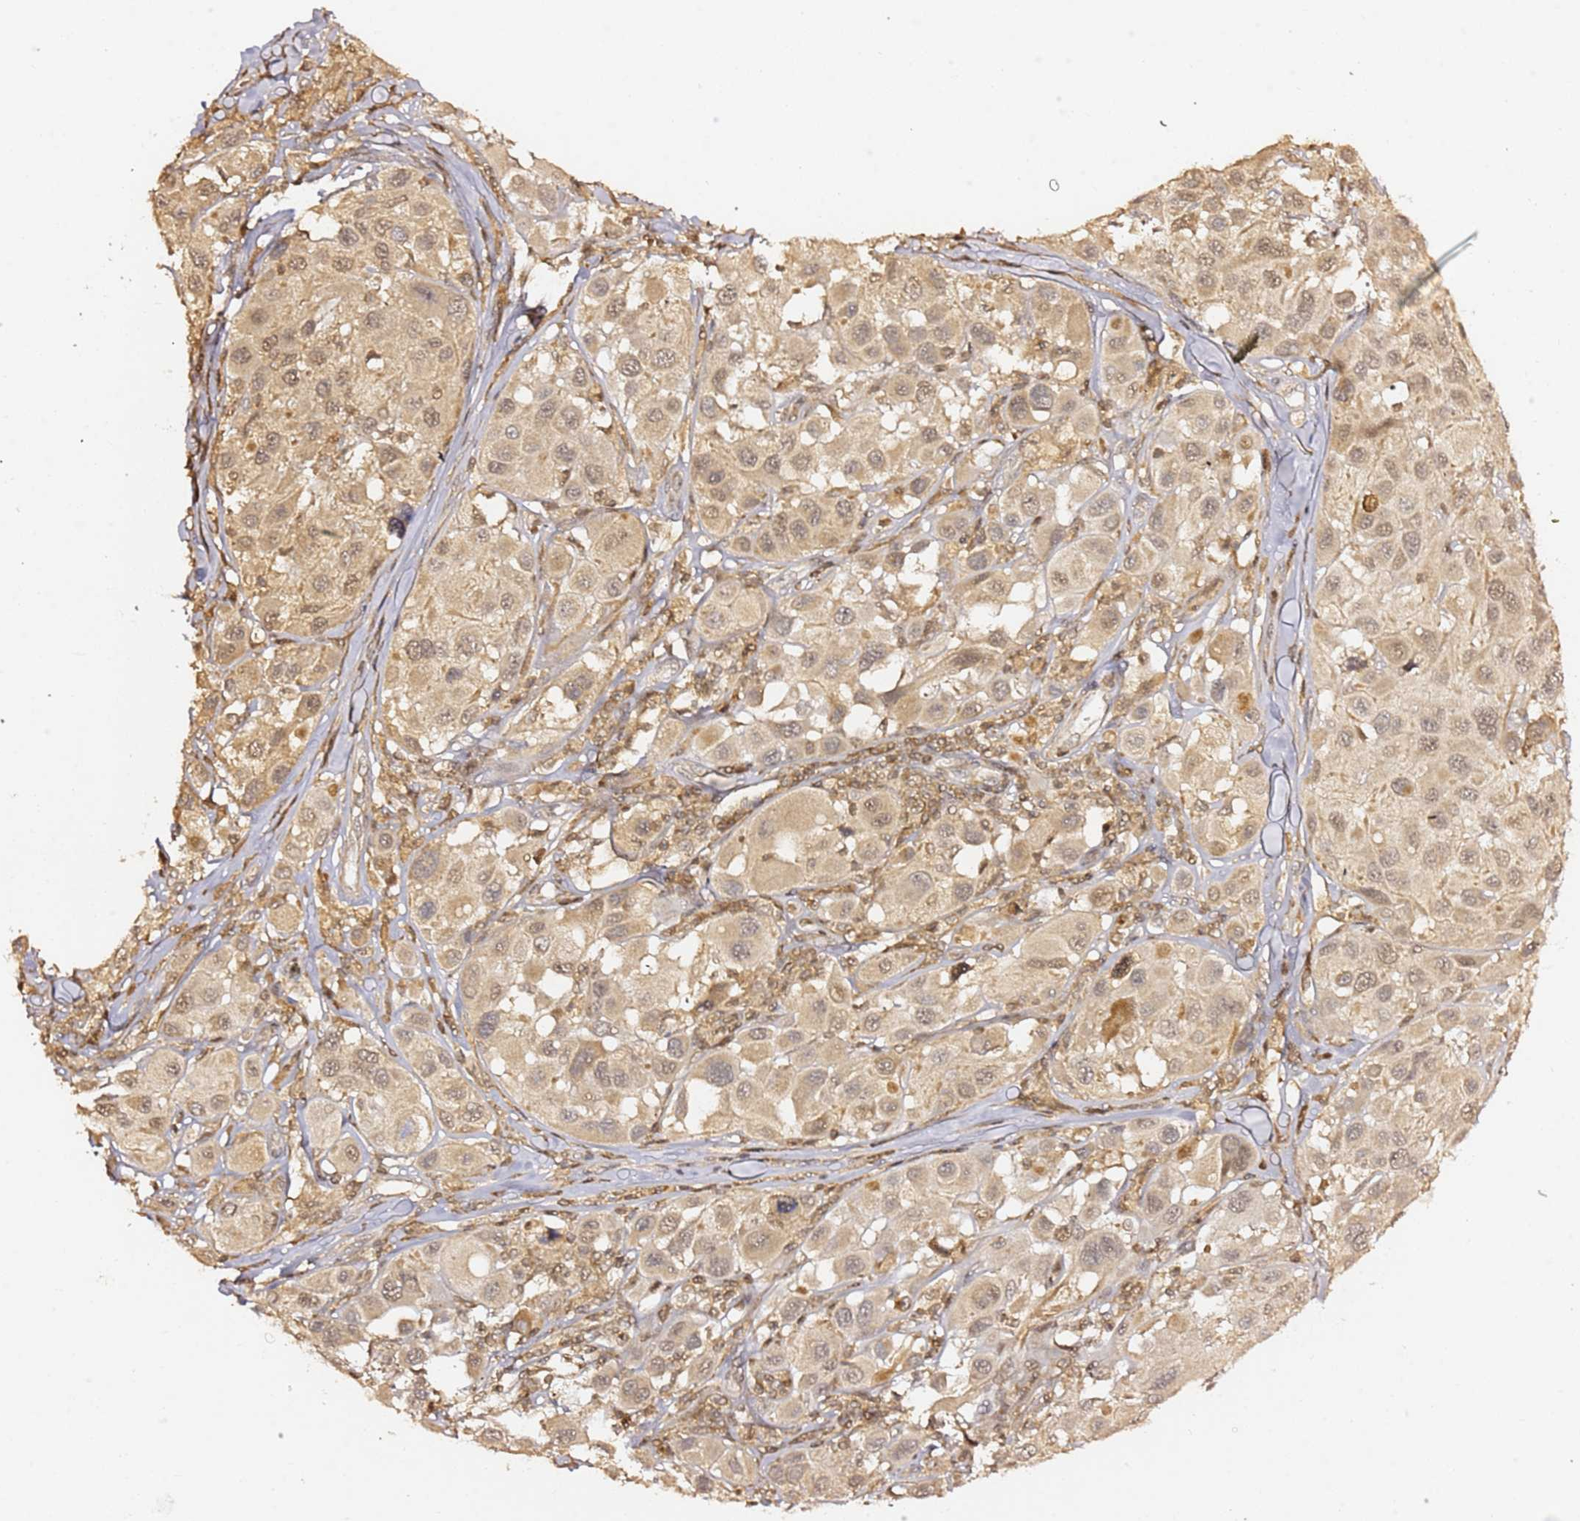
{"staining": {"intensity": "weak", "quantity": ">75%", "location": "cytoplasmic/membranous,nuclear"}, "tissue": "melanoma", "cell_type": "Tumor cells", "image_type": "cancer", "snomed": [{"axis": "morphology", "description": "Malignant melanoma, Metastatic site"}, {"axis": "topography", "description": "Skin"}], "caption": "A histopathology image of human melanoma stained for a protein reveals weak cytoplasmic/membranous and nuclear brown staining in tumor cells. The staining is performed using DAB (3,3'-diaminobenzidine) brown chromogen to label protein expression. The nuclei are counter-stained blue using hematoxylin.", "gene": "OR5V1", "patient": {"sex": "male", "age": 41}}